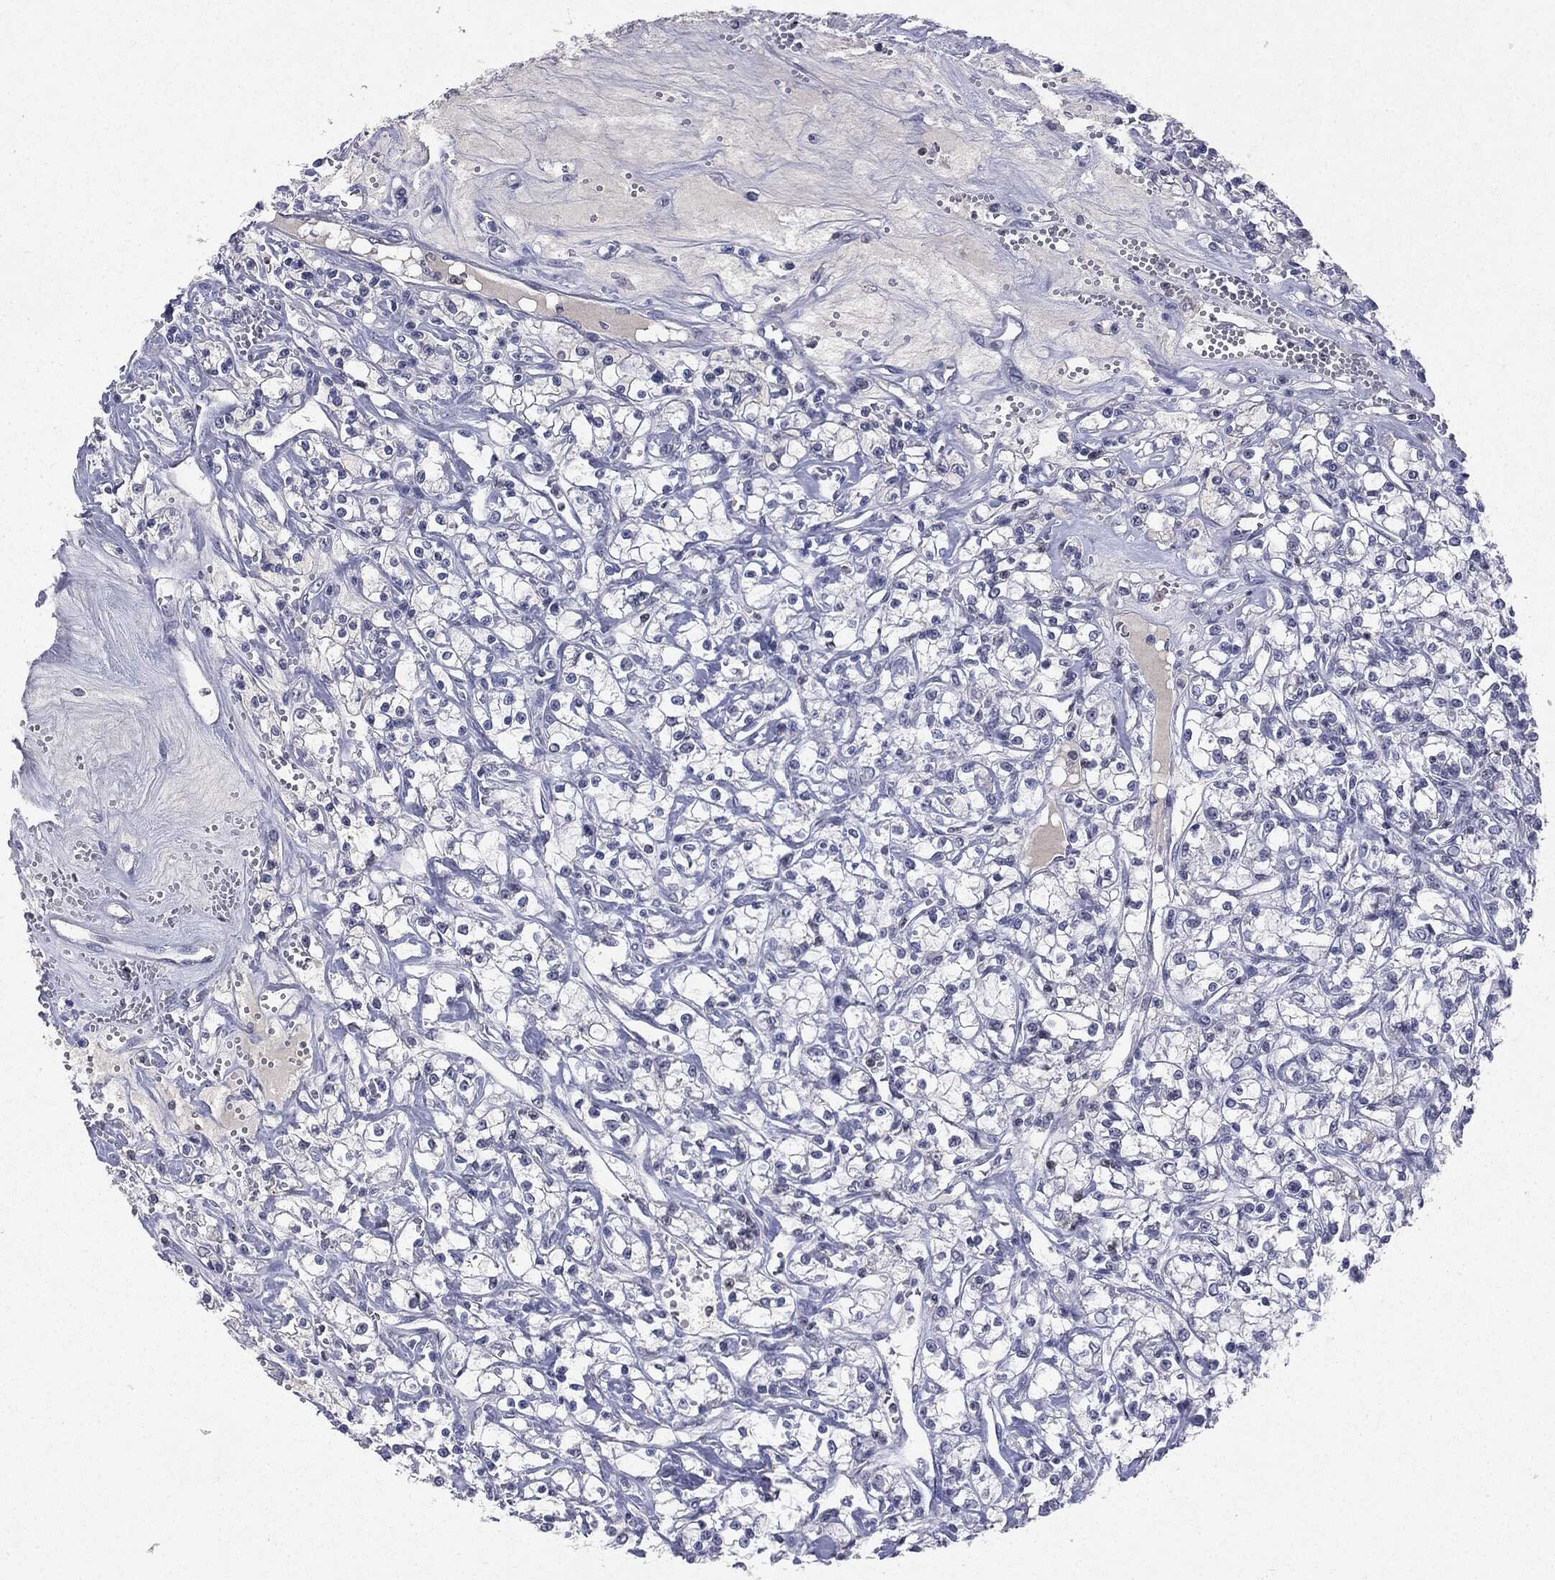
{"staining": {"intensity": "negative", "quantity": "none", "location": "none"}, "tissue": "renal cancer", "cell_type": "Tumor cells", "image_type": "cancer", "snomed": [{"axis": "morphology", "description": "Adenocarcinoma, NOS"}, {"axis": "topography", "description": "Kidney"}], "caption": "Human renal cancer stained for a protein using immunohistochemistry demonstrates no positivity in tumor cells.", "gene": "KIF2C", "patient": {"sex": "female", "age": 59}}